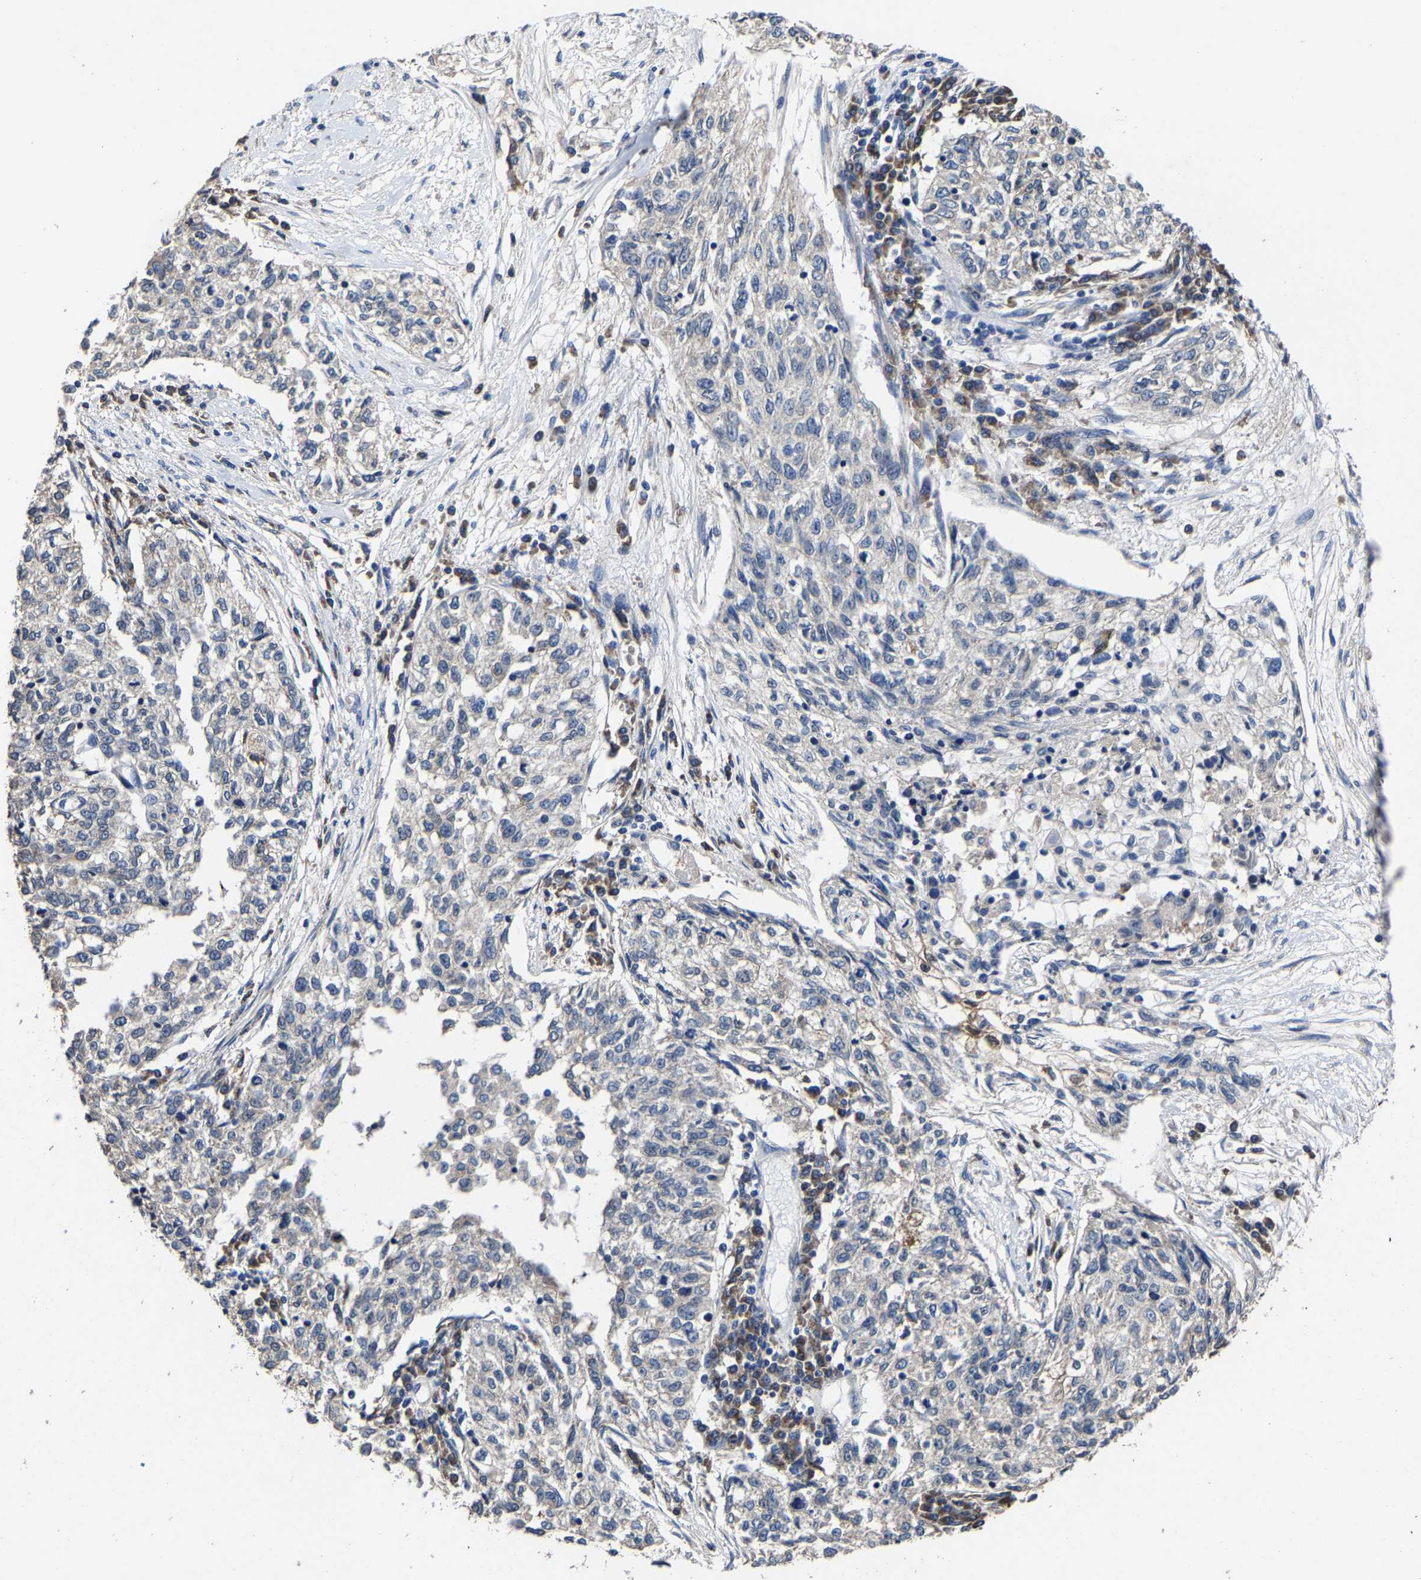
{"staining": {"intensity": "negative", "quantity": "none", "location": "none"}, "tissue": "cervical cancer", "cell_type": "Tumor cells", "image_type": "cancer", "snomed": [{"axis": "morphology", "description": "Squamous cell carcinoma, NOS"}, {"axis": "topography", "description": "Cervix"}], "caption": "An IHC photomicrograph of squamous cell carcinoma (cervical) is shown. There is no staining in tumor cells of squamous cell carcinoma (cervical).", "gene": "EBAG9", "patient": {"sex": "female", "age": 57}}